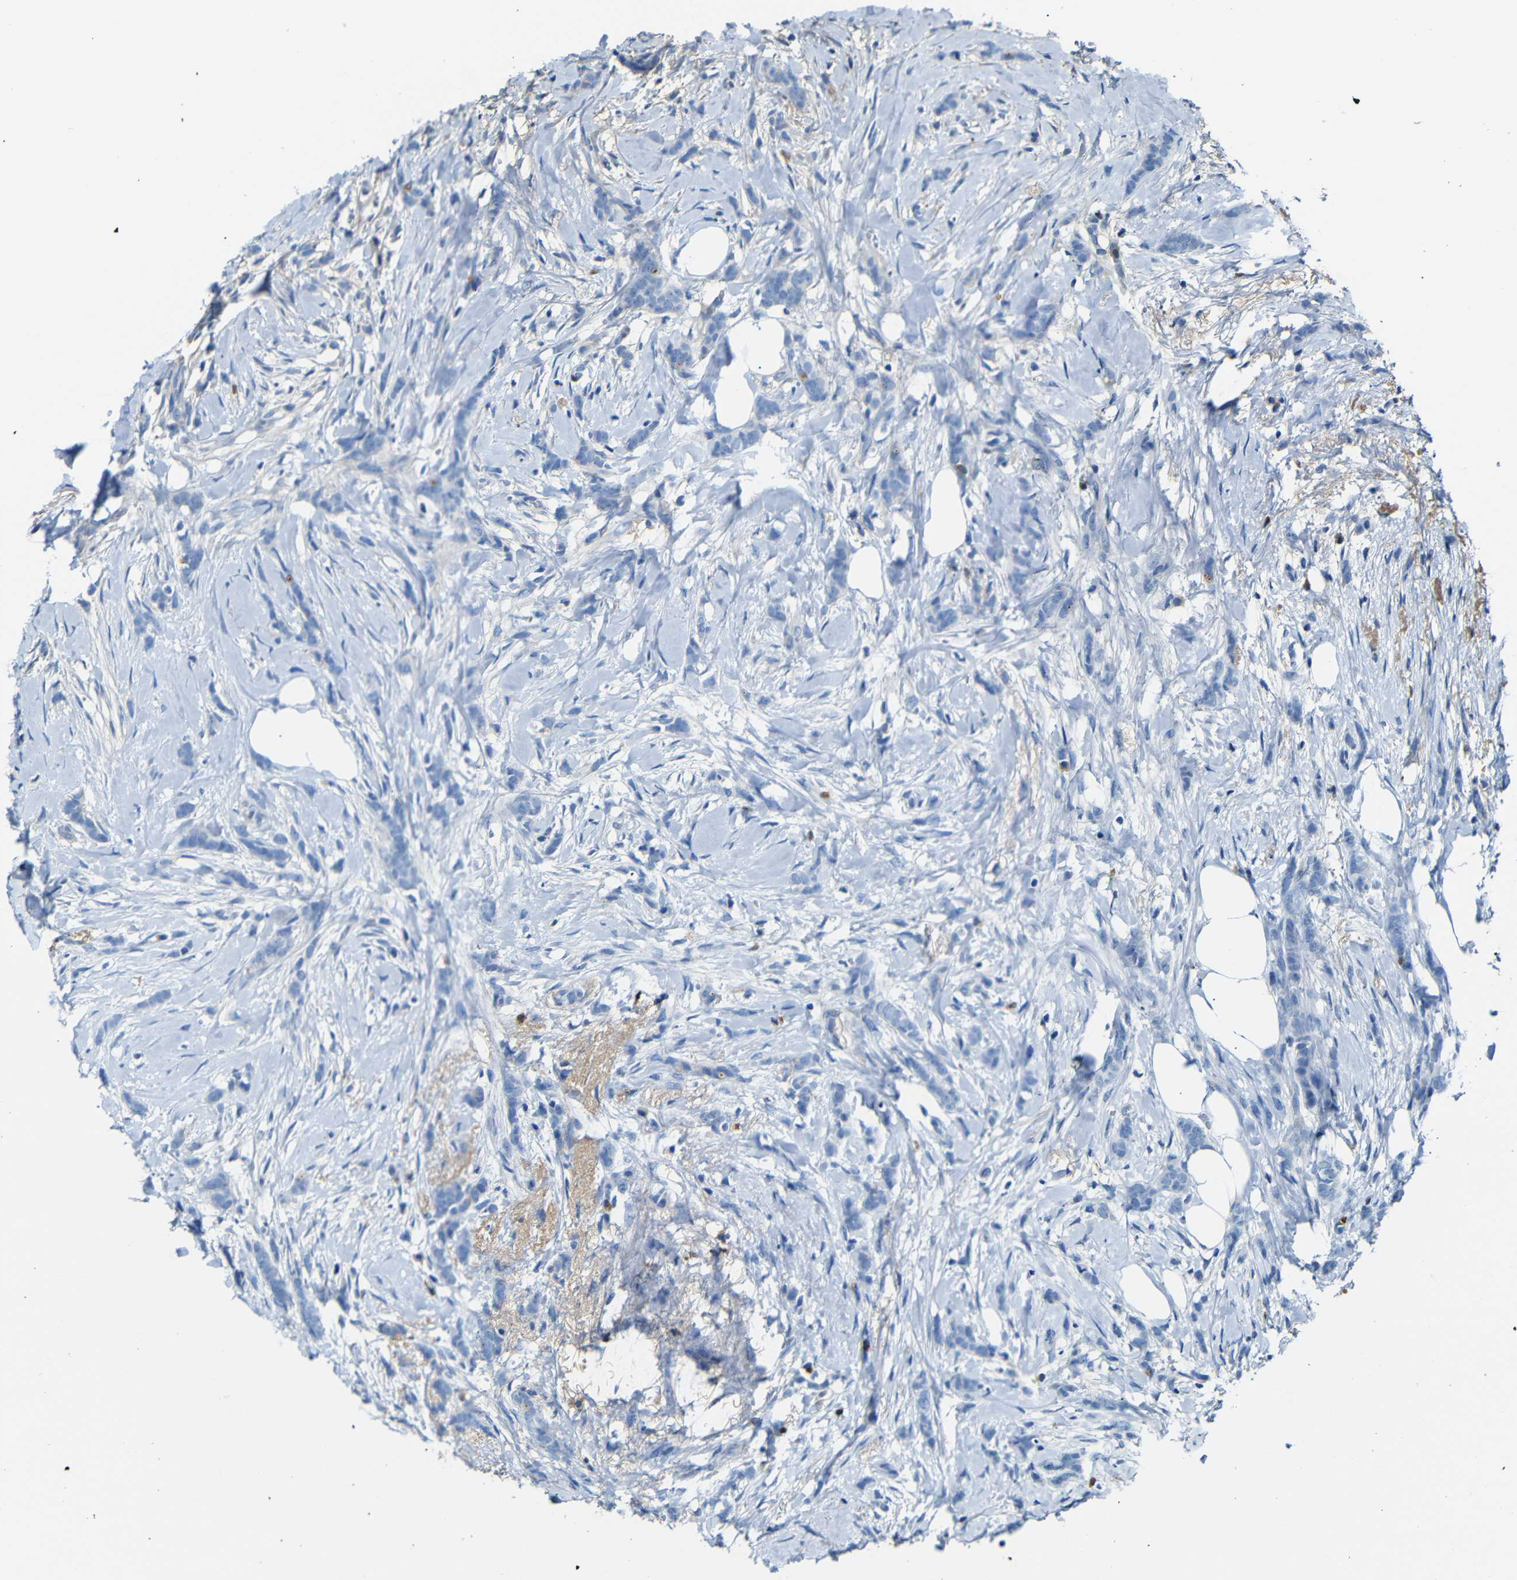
{"staining": {"intensity": "negative", "quantity": "none", "location": "none"}, "tissue": "breast cancer", "cell_type": "Tumor cells", "image_type": "cancer", "snomed": [{"axis": "morphology", "description": "Lobular carcinoma, in situ"}, {"axis": "morphology", "description": "Lobular carcinoma"}, {"axis": "topography", "description": "Breast"}], "caption": "An IHC photomicrograph of breast lobular carcinoma in situ is shown. There is no staining in tumor cells of breast lobular carcinoma in situ.", "gene": "SERPINA1", "patient": {"sex": "female", "age": 41}}